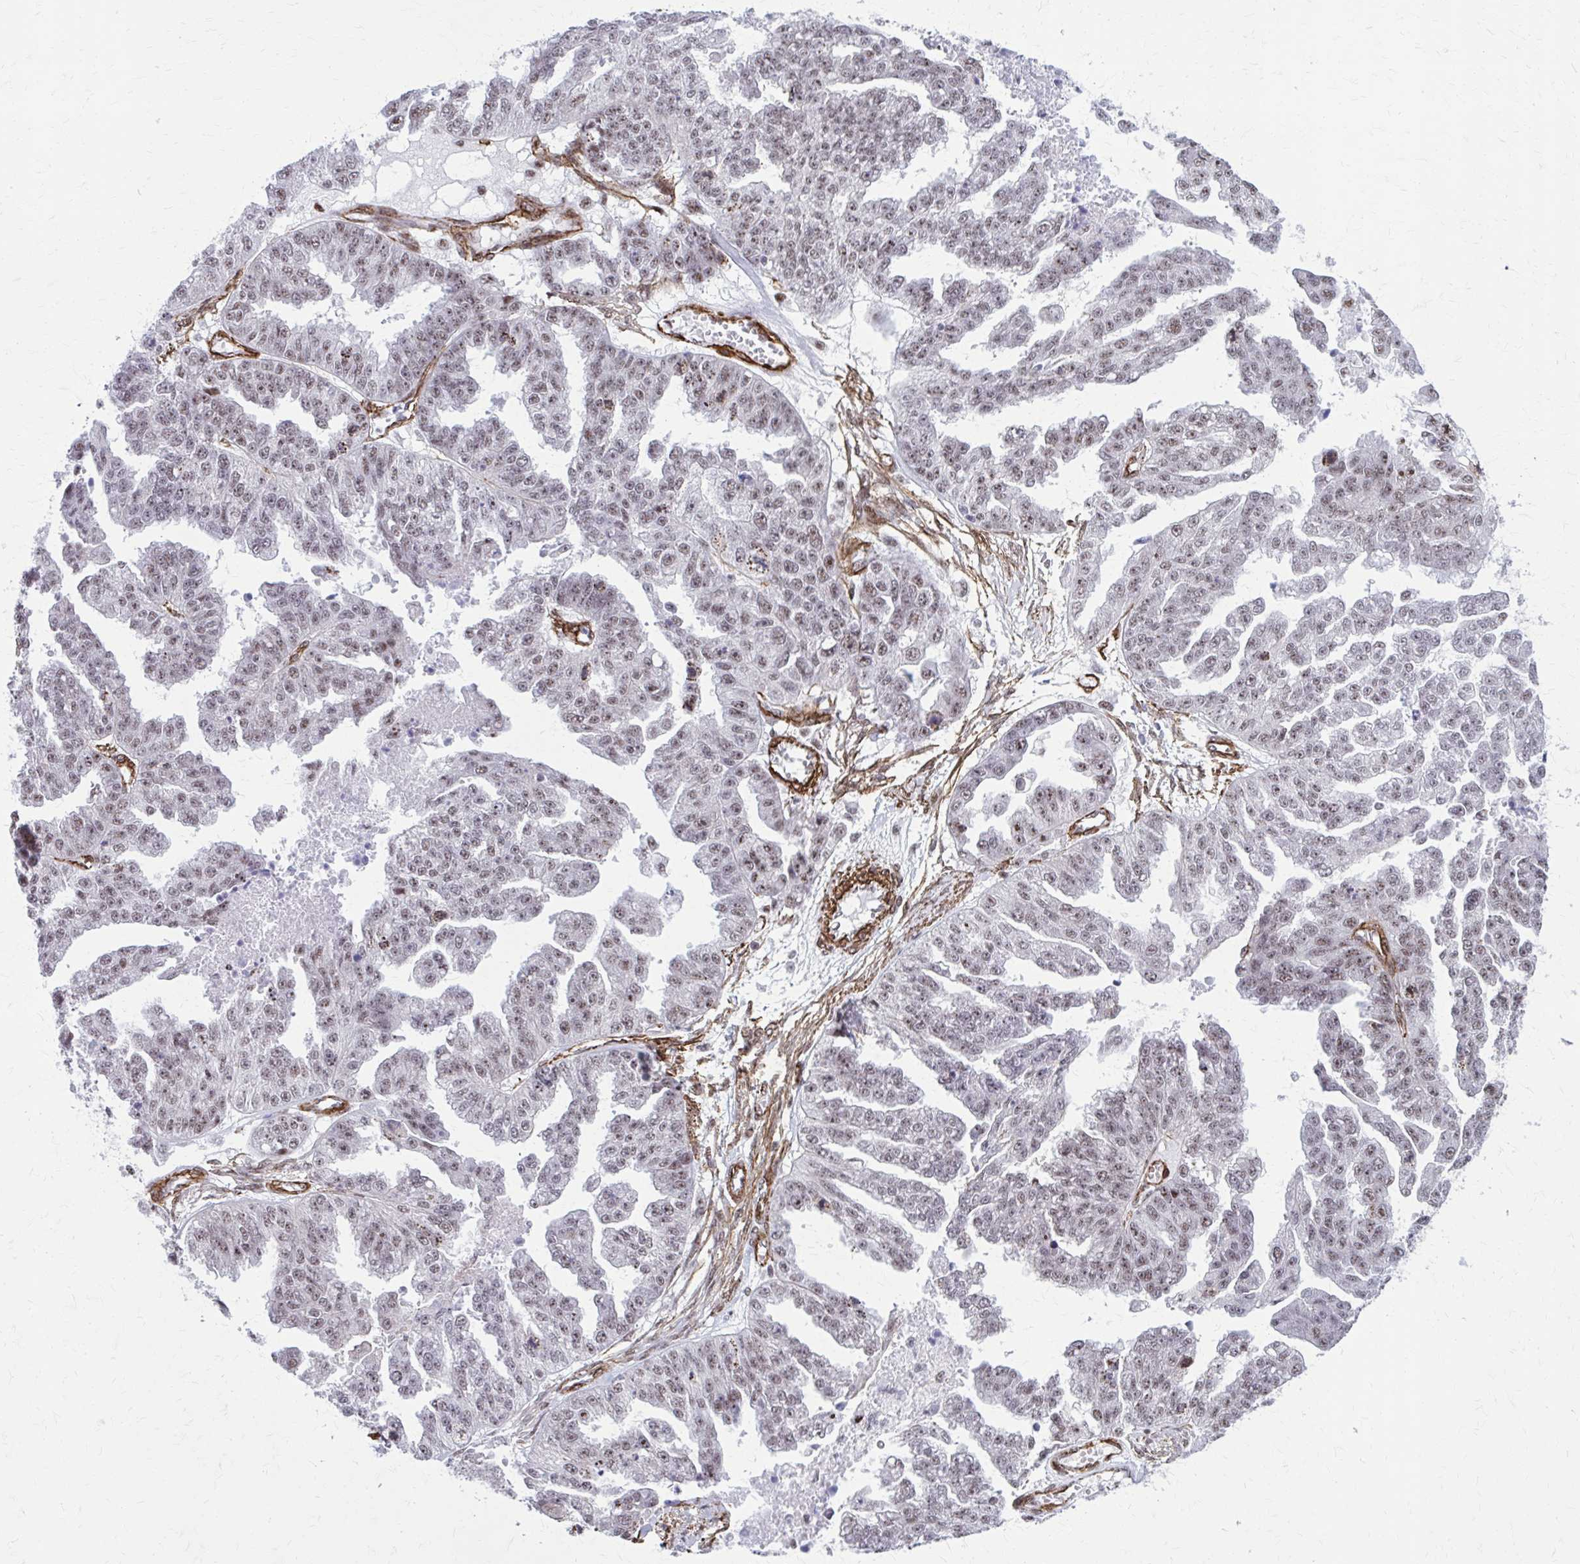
{"staining": {"intensity": "weak", "quantity": "25%-75%", "location": "nuclear"}, "tissue": "ovarian cancer", "cell_type": "Tumor cells", "image_type": "cancer", "snomed": [{"axis": "morphology", "description": "Cystadenocarcinoma, serous, NOS"}, {"axis": "topography", "description": "Ovary"}], "caption": "High-power microscopy captured an IHC photomicrograph of serous cystadenocarcinoma (ovarian), revealing weak nuclear positivity in about 25%-75% of tumor cells. (brown staining indicates protein expression, while blue staining denotes nuclei).", "gene": "NRBF2", "patient": {"sex": "female", "age": 58}}